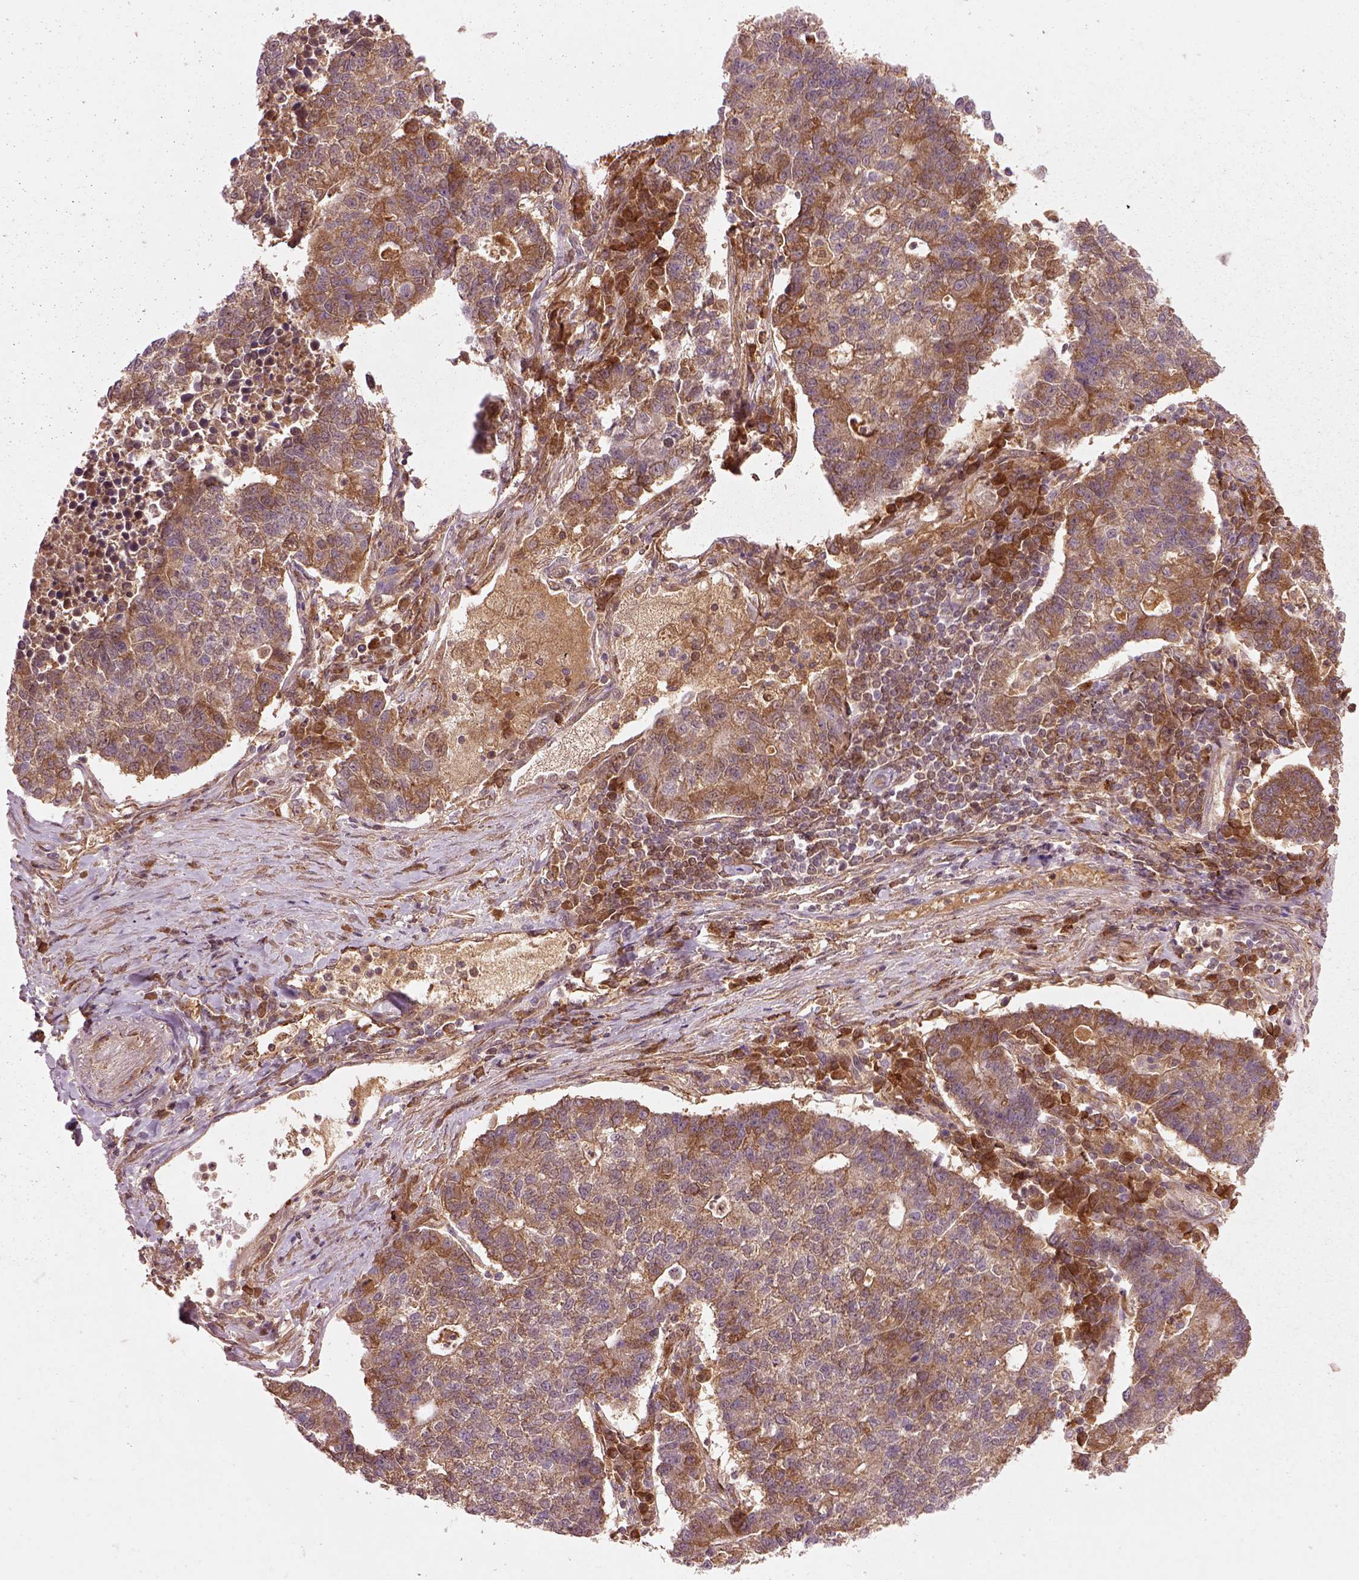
{"staining": {"intensity": "moderate", "quantity": ">75%", "location": "cytoplasmic/membranous"}, "tissue": "lung cancer", "cell_type": "Tumor cells", "image_type": "cancer", "snomed": [{"axis": "morphology", "description": "Adenocarcinoma, NOS"}, {"axis": "topography", "description": "Lung"}], "caption": "Moderate cytoplasmic/membranous staining for a protein is appreciated in about >75% of tumor cells of lung adenocarcinoma using immunohistochemistry (IHC).", "gene": "MDP1", "patient": {"sex": "male", "age": 57}}